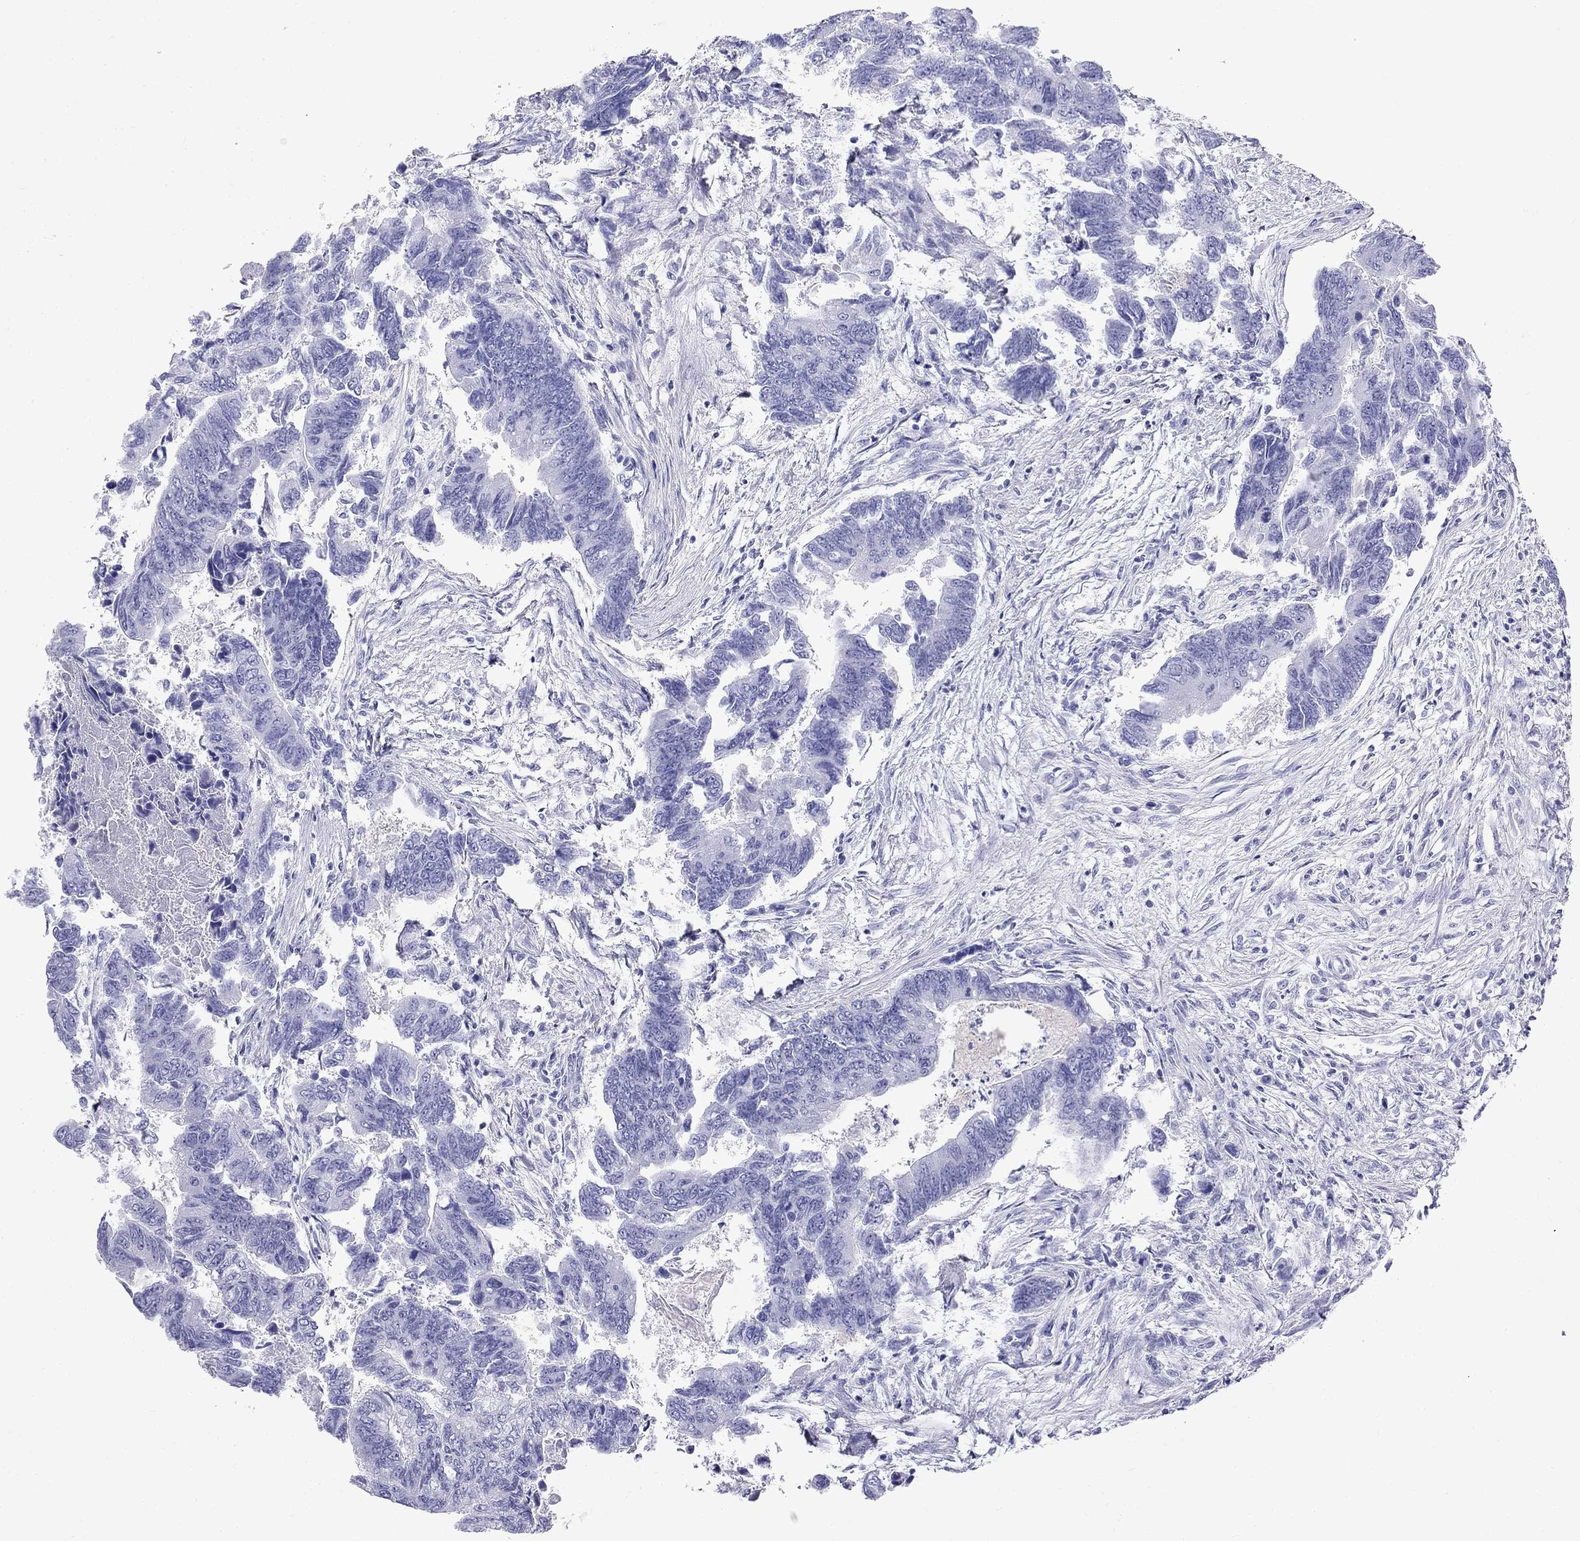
{"staining": {"intensity": "negative", "quantity": "none", "location": "none"}, "tissue": "colorectal cancer", "cell_type": "Tumor cells", "image_type": "cancer", "snomed": [{"axis": "morphology", "description": "Adenocarcinoma, NOS"}, {"axis": "topography", "description": "Colon"}], "caption": "Micrograph shows no significant protein expression in tumor cells of colorectal cancer (adenocarcinoma).", "gene": "PPP1R36", "patient": {"sex": "female", "age": 65}}